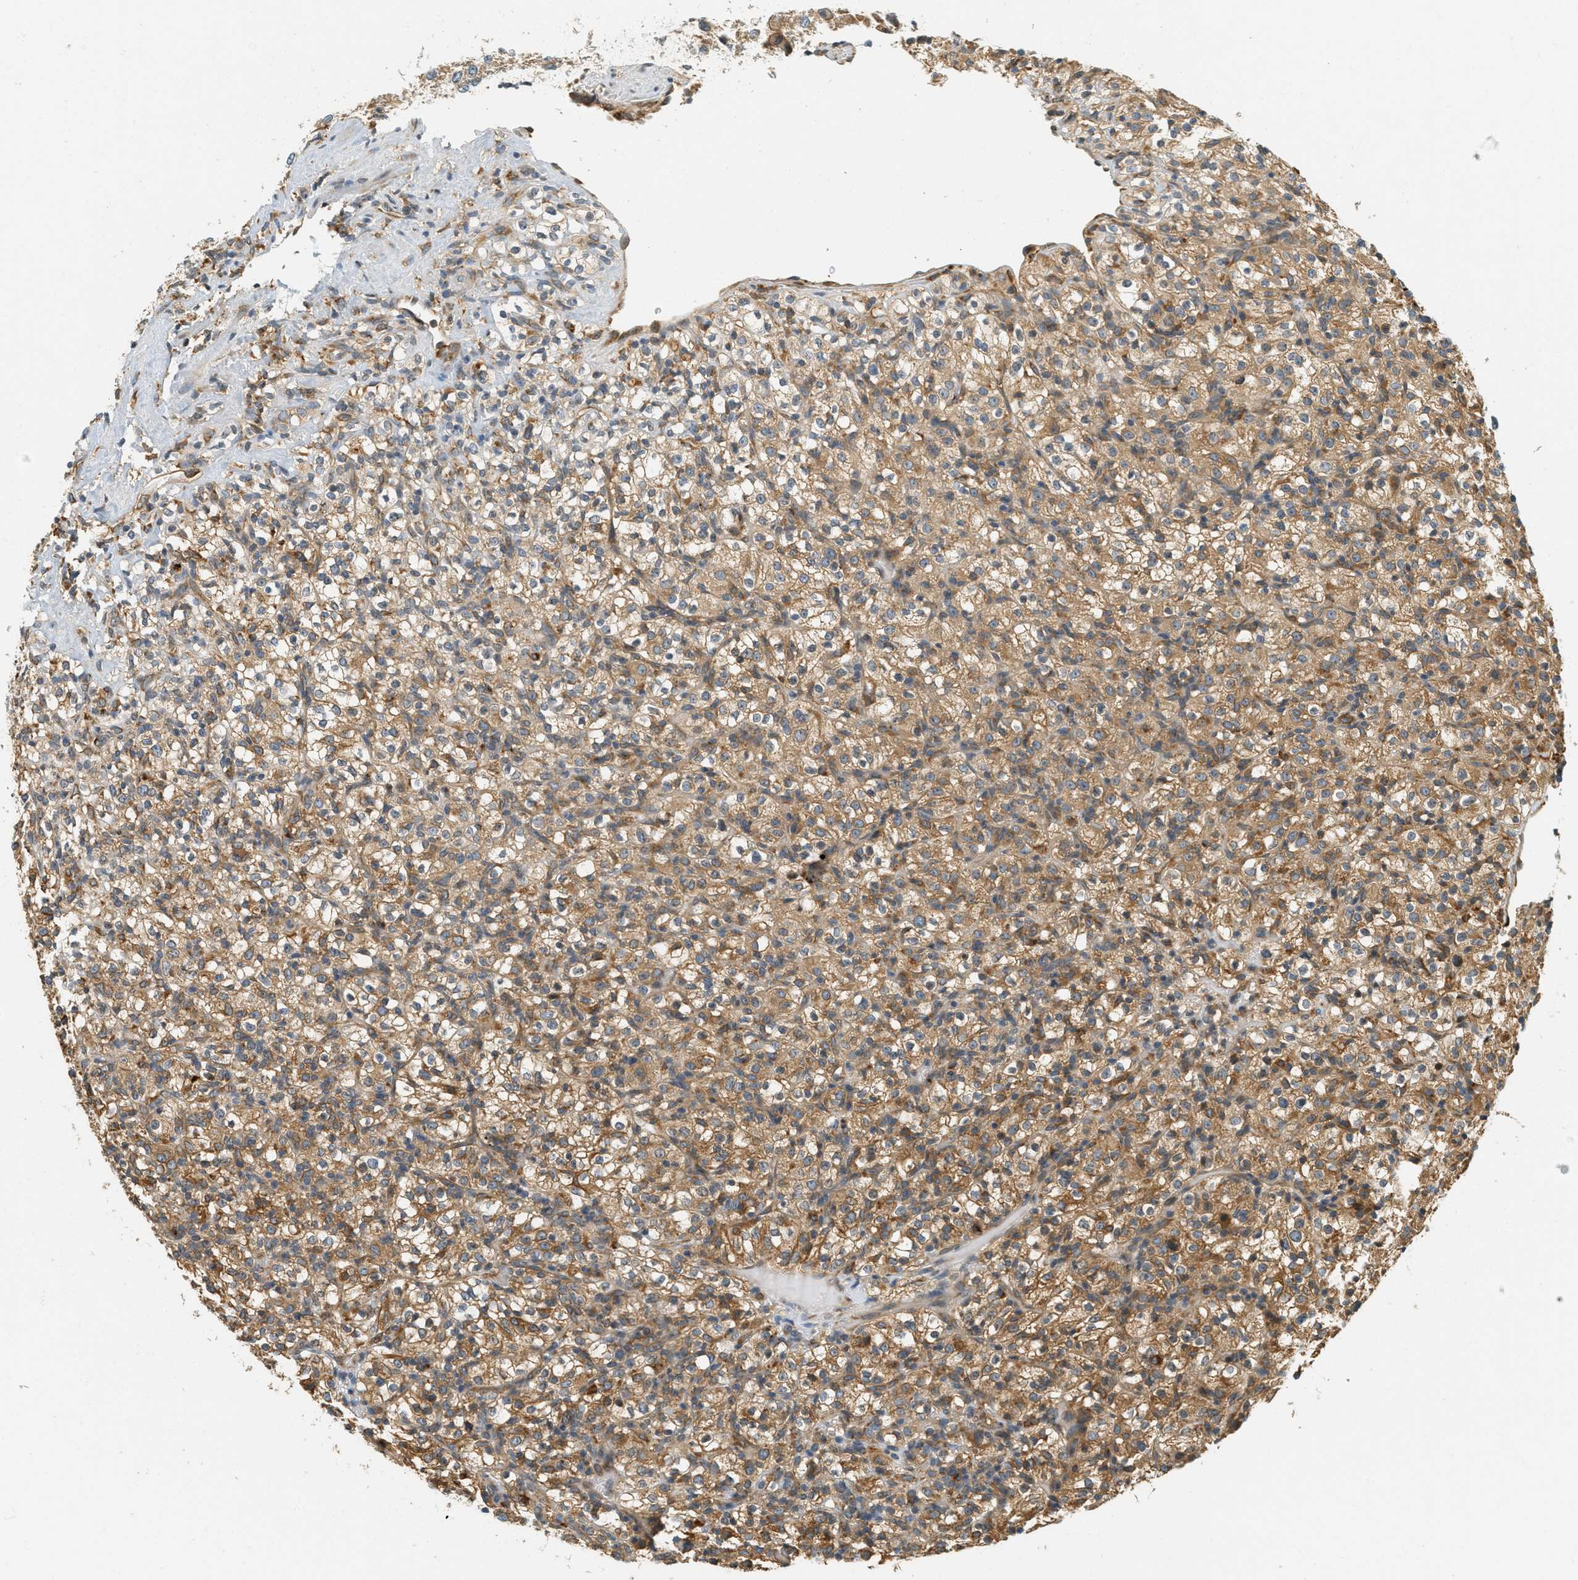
{"staining": {"intensity": "moderate", "quantity": ">75%", "location": "cytoplasmic/membranous"}, "tissue": "renal cancer", "cell_type": "Tumor cells", "image_type": "cancer", "snomed": [{"axis": "morphology", "description": "Normal tissue, NOS"}, {"axis": "morphology", "description": "Adenocarcinoma, NOS"}, {"axis": "topography", "description": "Kidney"}], "caption": "This micrograph exhibits immunohistochemistry staining of adenocarcinoma (renal), with medium moderate cytoplasmic/membranous expression in approximately >75% of tumor cells.", "gene": "PDK1", "patient": {"sex": "female", "age": 72}}